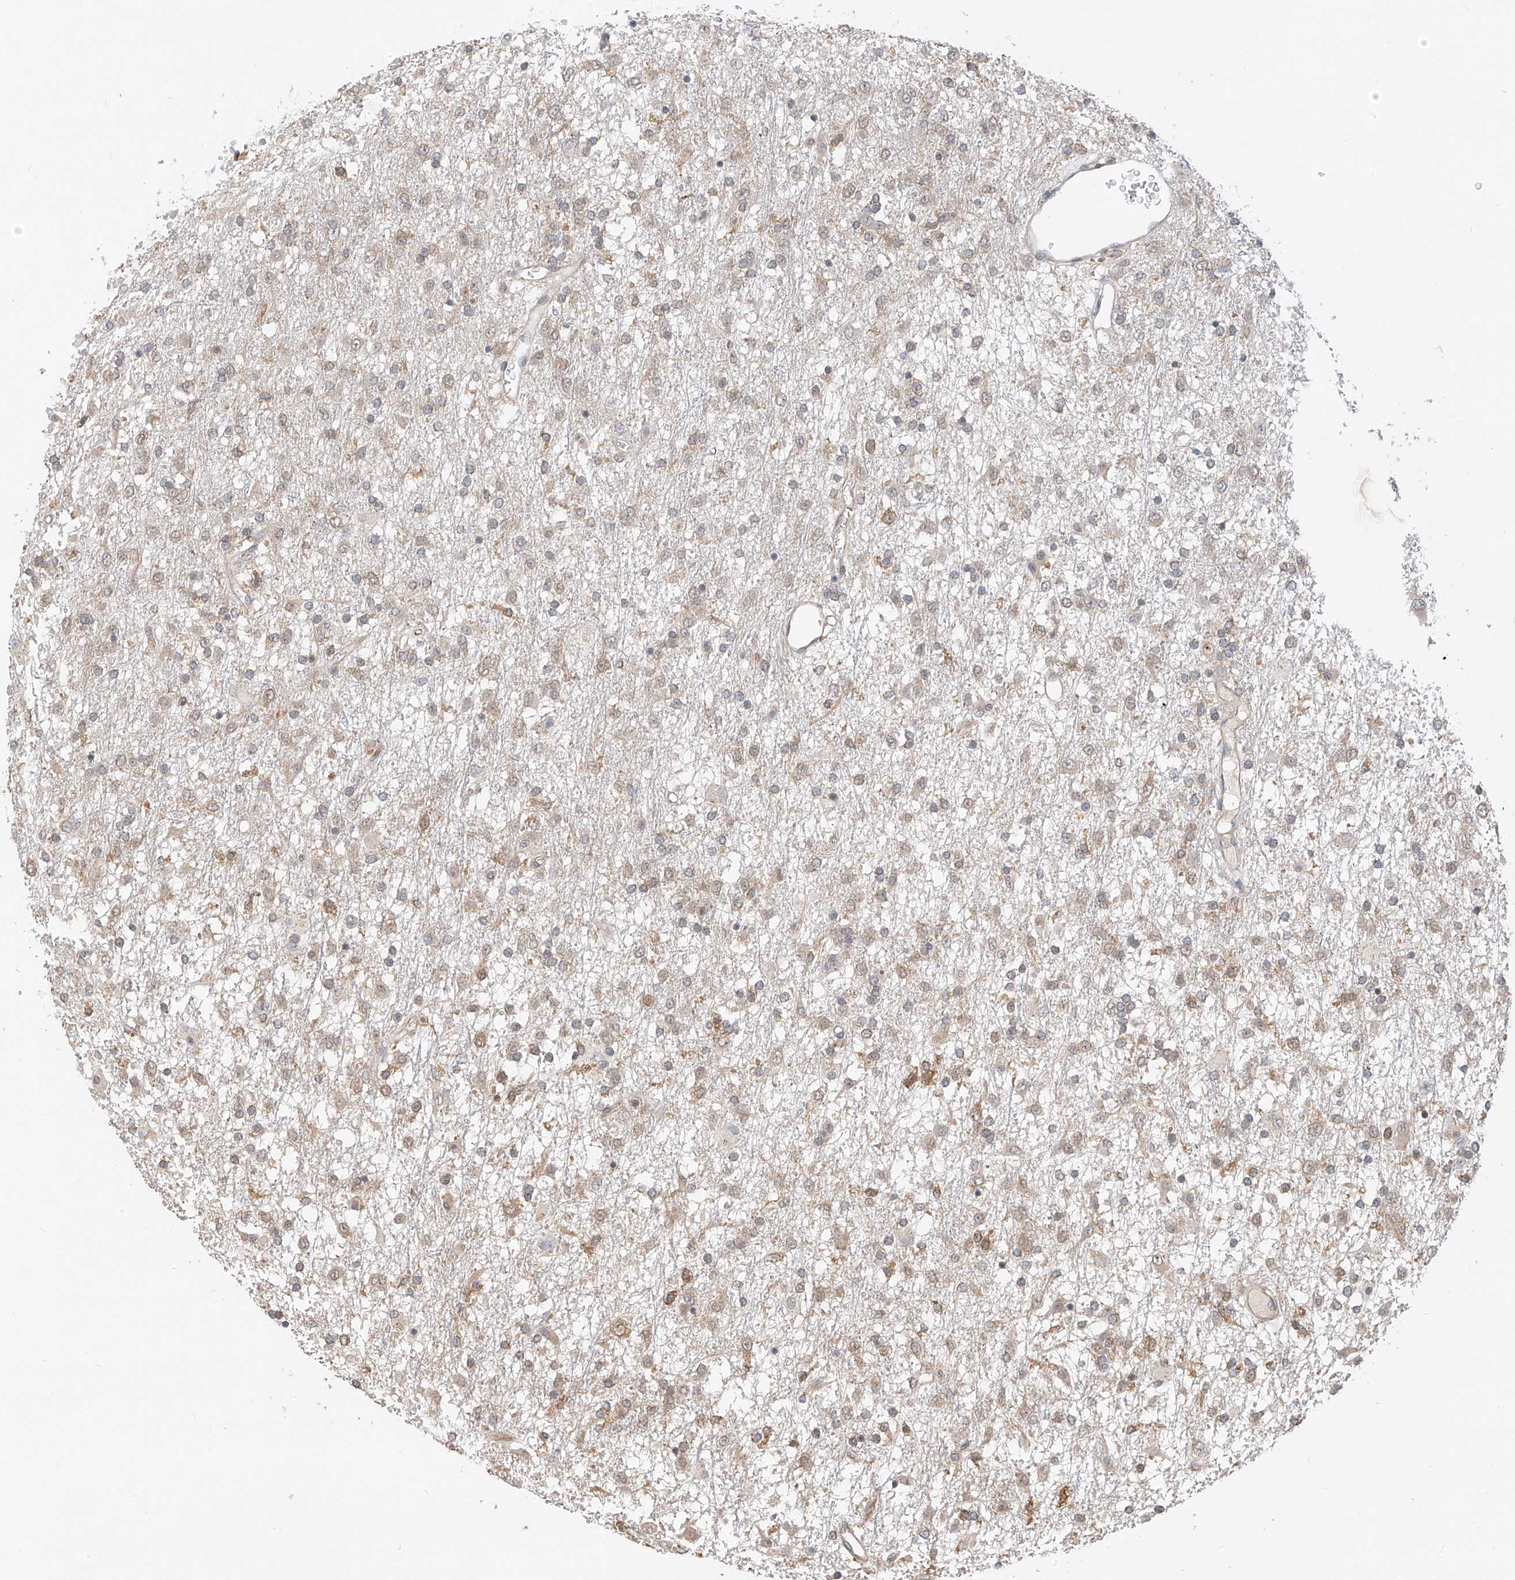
{"staining": {"intensity": "weak", "quantity": "25%-75%", "location": "cytoplasmic/membranous"}, "tissue": "glioma", "cell_type": "Tumor cells", "image_type": "cancer", "snomed": [{"axis": "morphology", "description": "Glioma, malignant, Low grade"}, {"axis": "topography", "description": "Brain"}], "caption": "Tumor cells reveal low levels of weak cytoplasmic/membranous staining in approximately 25%-75% of cells in glioma. Nuclei are stained in blue.", "gene": "PPA2", "patient": {"sex": "male", "age": 65}}